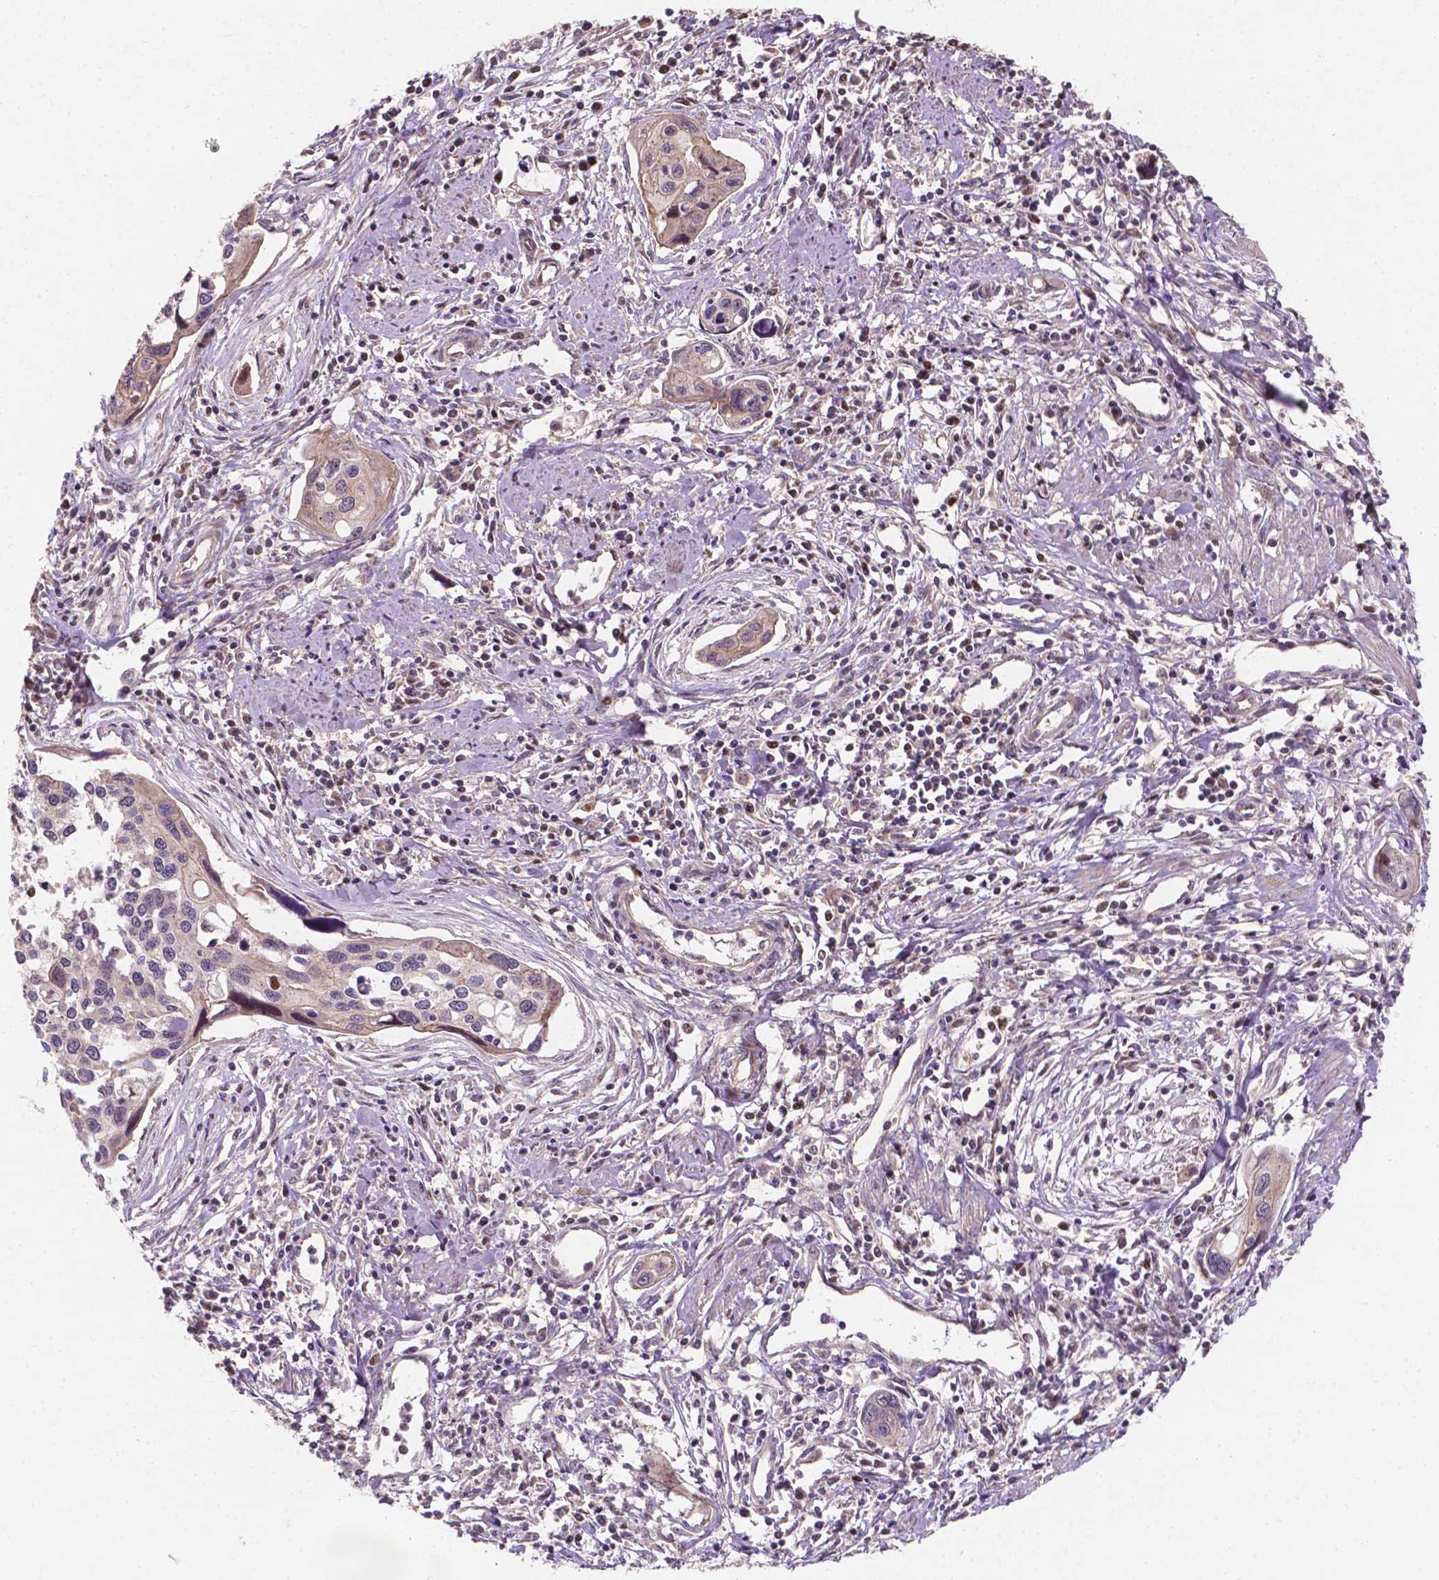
{"staining": {"intensity": "weak", "quantity": "<25%", "location": "cytoplasmic/membranous"}, "tissue": "cervical cancer", "cell_type": "Tumor cells", "image_type": "cancer", "snomed": [{"axis": "morphology", "description": "Squamous cell carcinoma, NOS"}, {"axis": "topography", "description": "Cervix"}], "caption": "Immunohistochemical staining of human cervical squamous cell carcinoma displays no significant expression in tumor cells.", "gene": "DUSP16", "patient": {"sex": "female", "age": 31}}